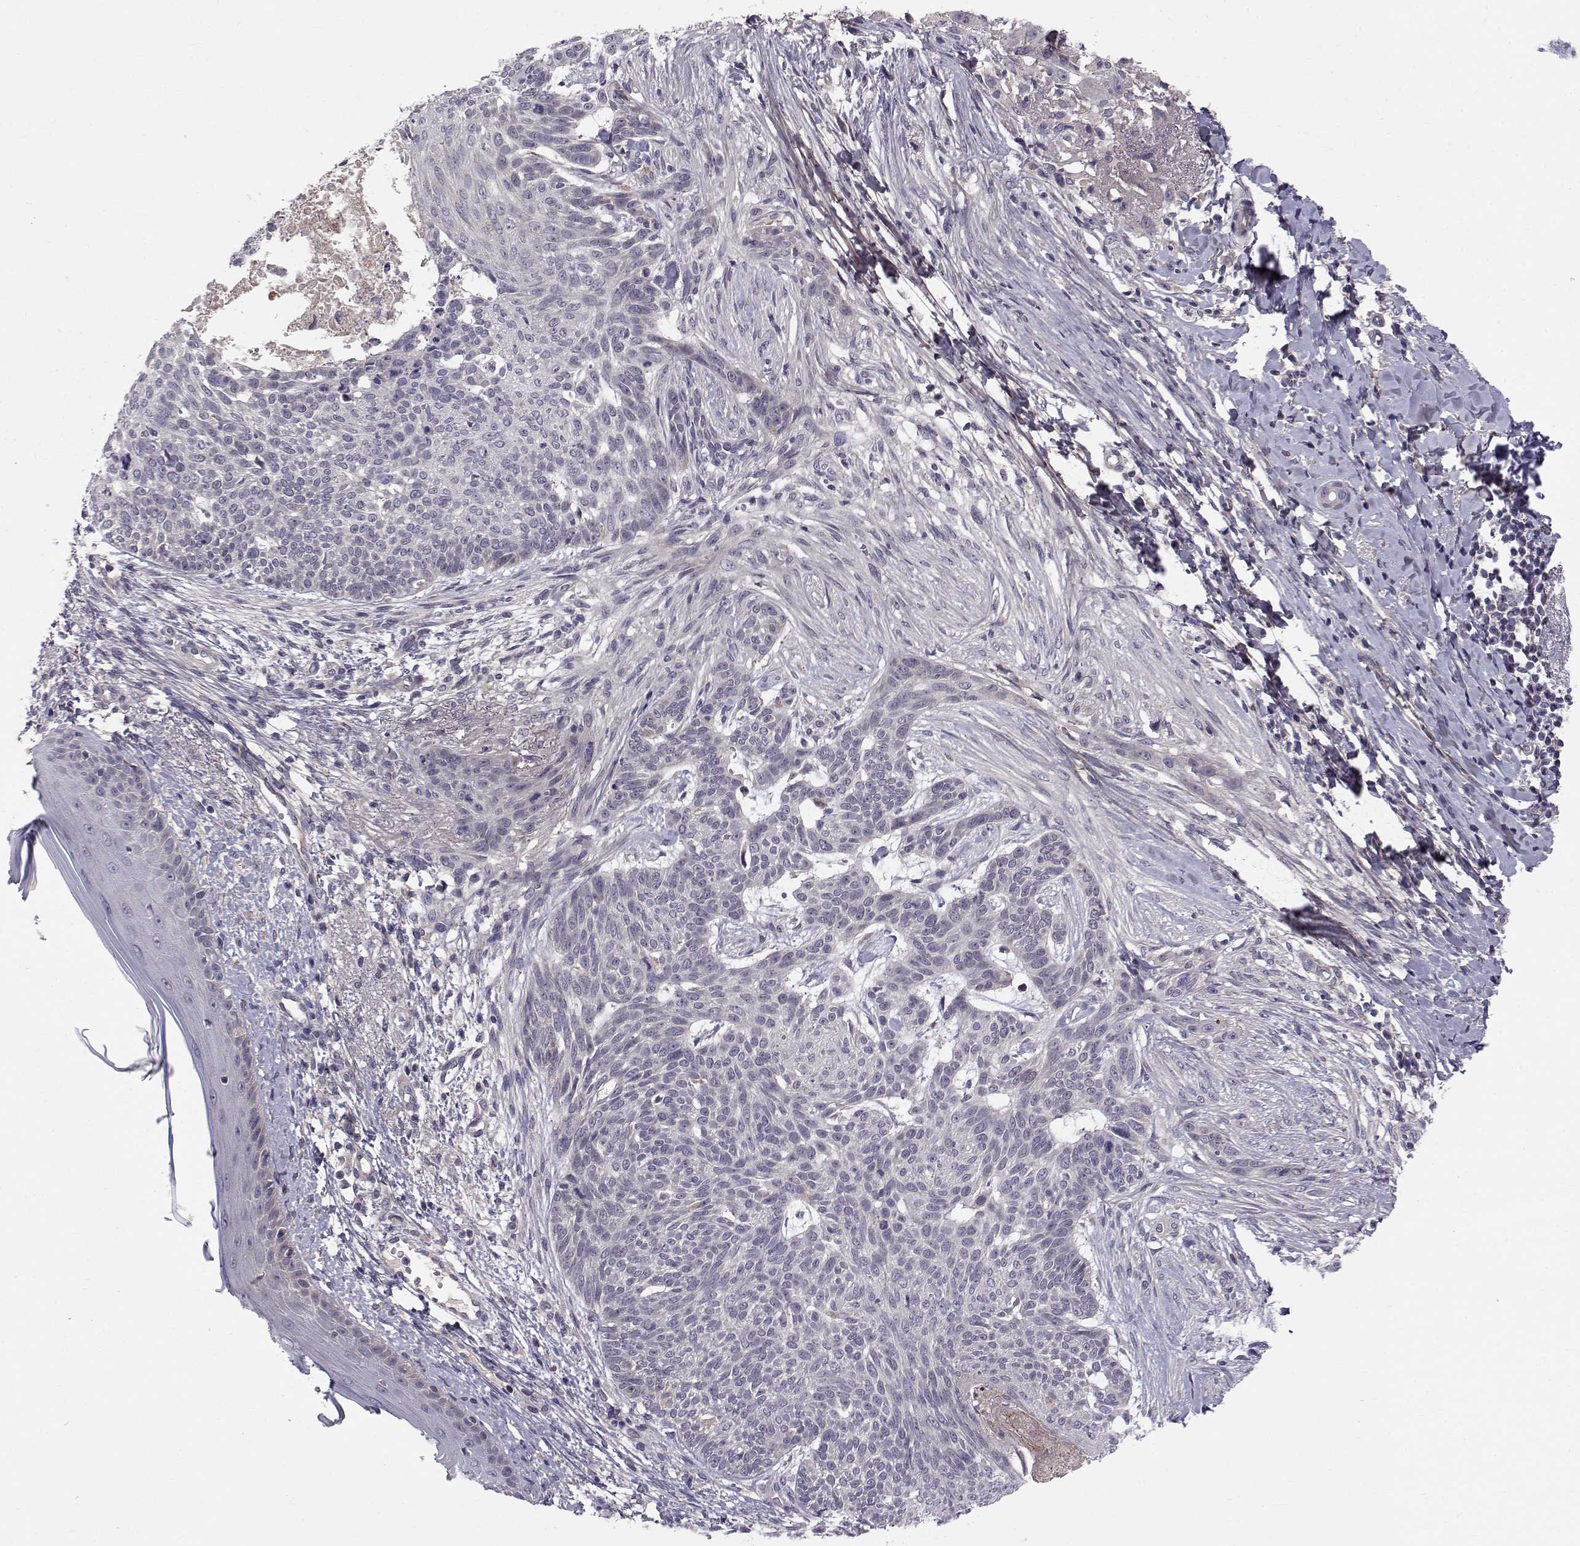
{"staining": {"intensity": "negative", "quantity": "none", "location": "none"}, "tissue": "skin cancer", "cell_type": "Tumor cells", "image_type": "cancer", "snomed": [{"axis": "morphology", "description": "Normal tissue, NOS"}, {"axis": "morphology", "description": "Basal cell carcinoma"}, {"axis": "topography", "description": "Skin"}], "caption": "Skin basal cell carcinoma stained for a protein using immunohistochemistry displays no positivity tumor cells.", "gene": "PEX5L", "patient": {"sex": "male", "age": 84}}